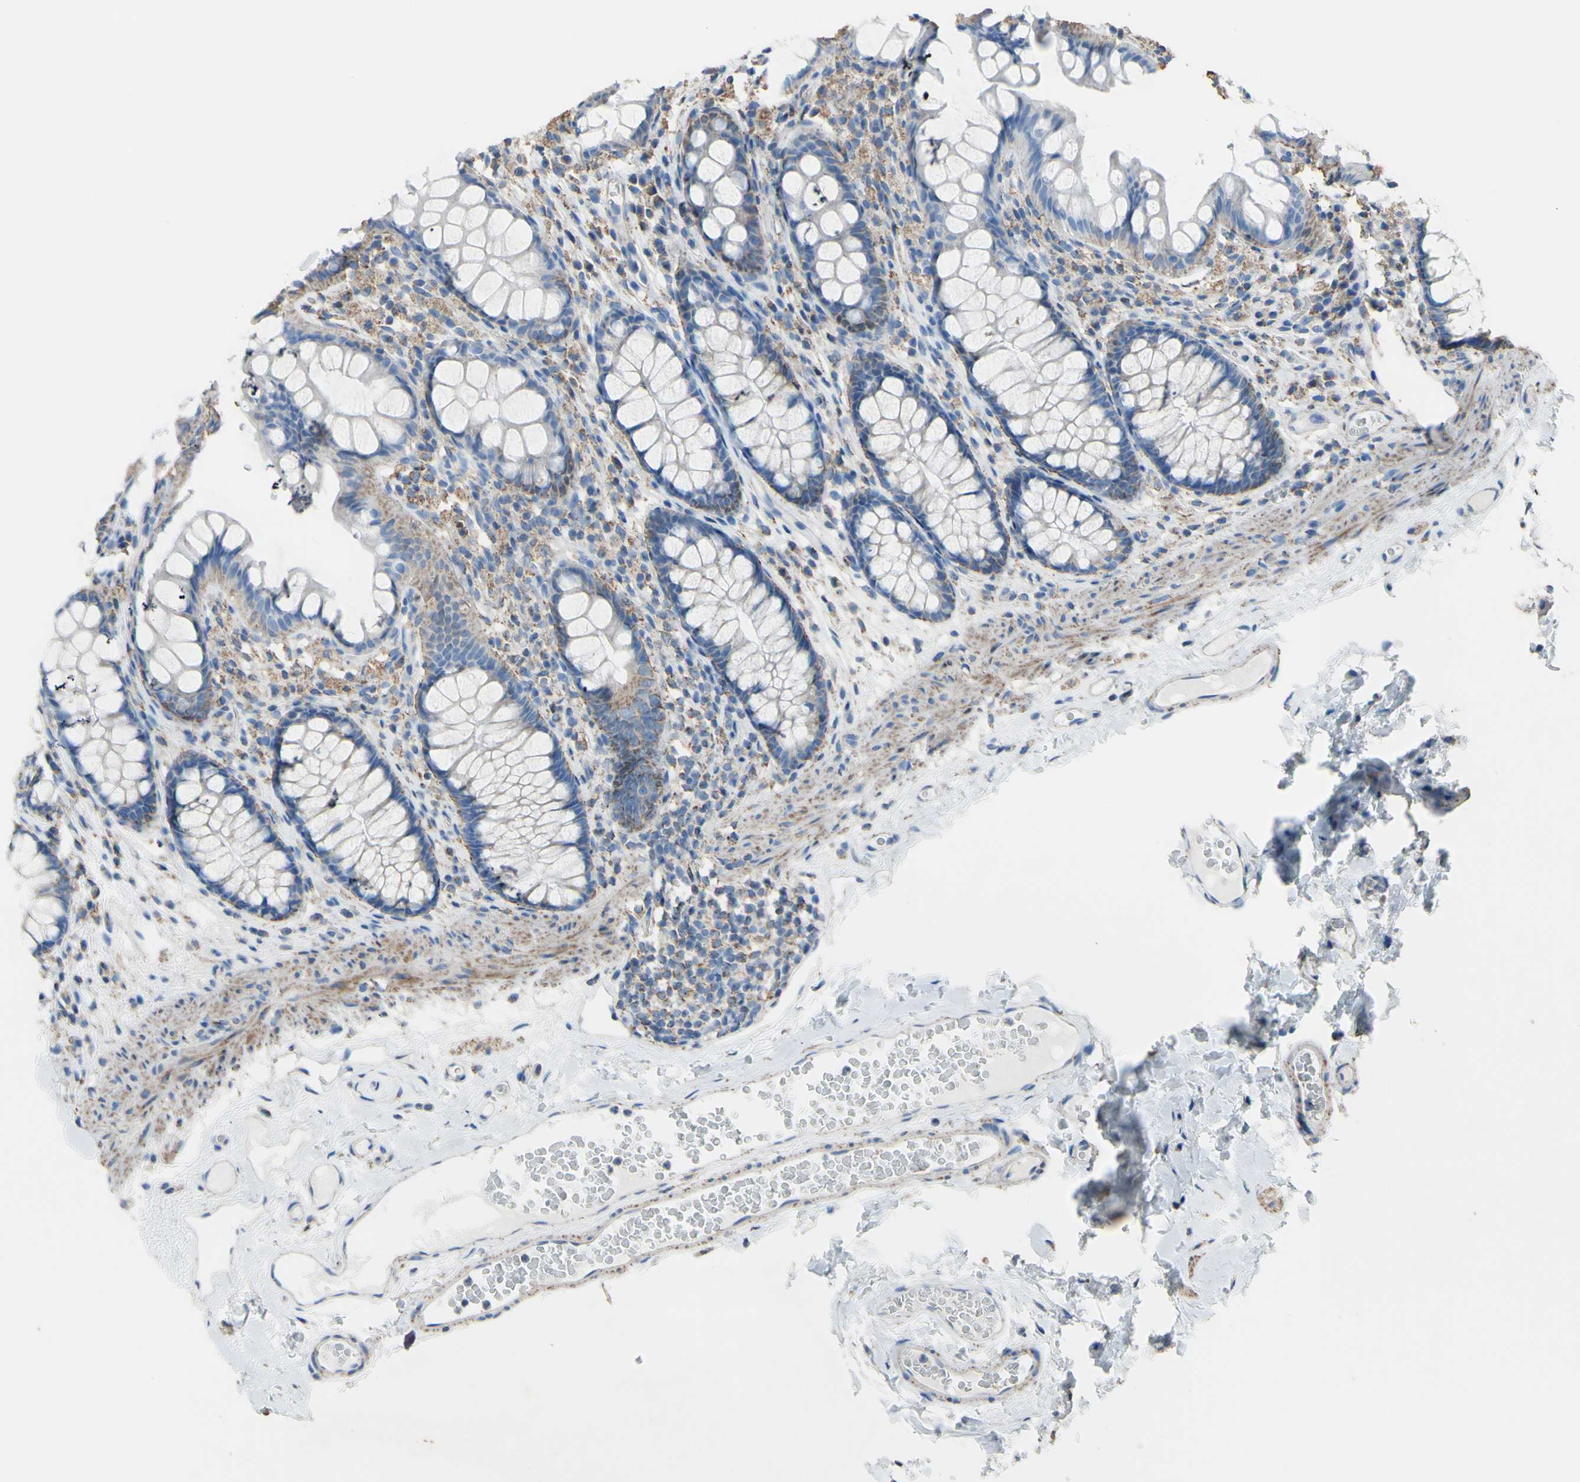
{"staining": {"intensity": "moderate", "quantity": "25%-75%", "location": "cytoplasmic/membranous"}, "tissue": "colon", "cell_type": "Endothelial cells", "image_type": "normal", "snomed": [{"axis": "morphology", "description": "Normal tissue, NOS"}, {"axis": "topography", "description": "Colon"}], "caption": "A brown stain shows moderate cytoplasmic/membranous staining of a protein in endothelial cells of unremarkable human colon.", "gene": "CMKLR2", "patient": {"sex": "female", "age": 55}}